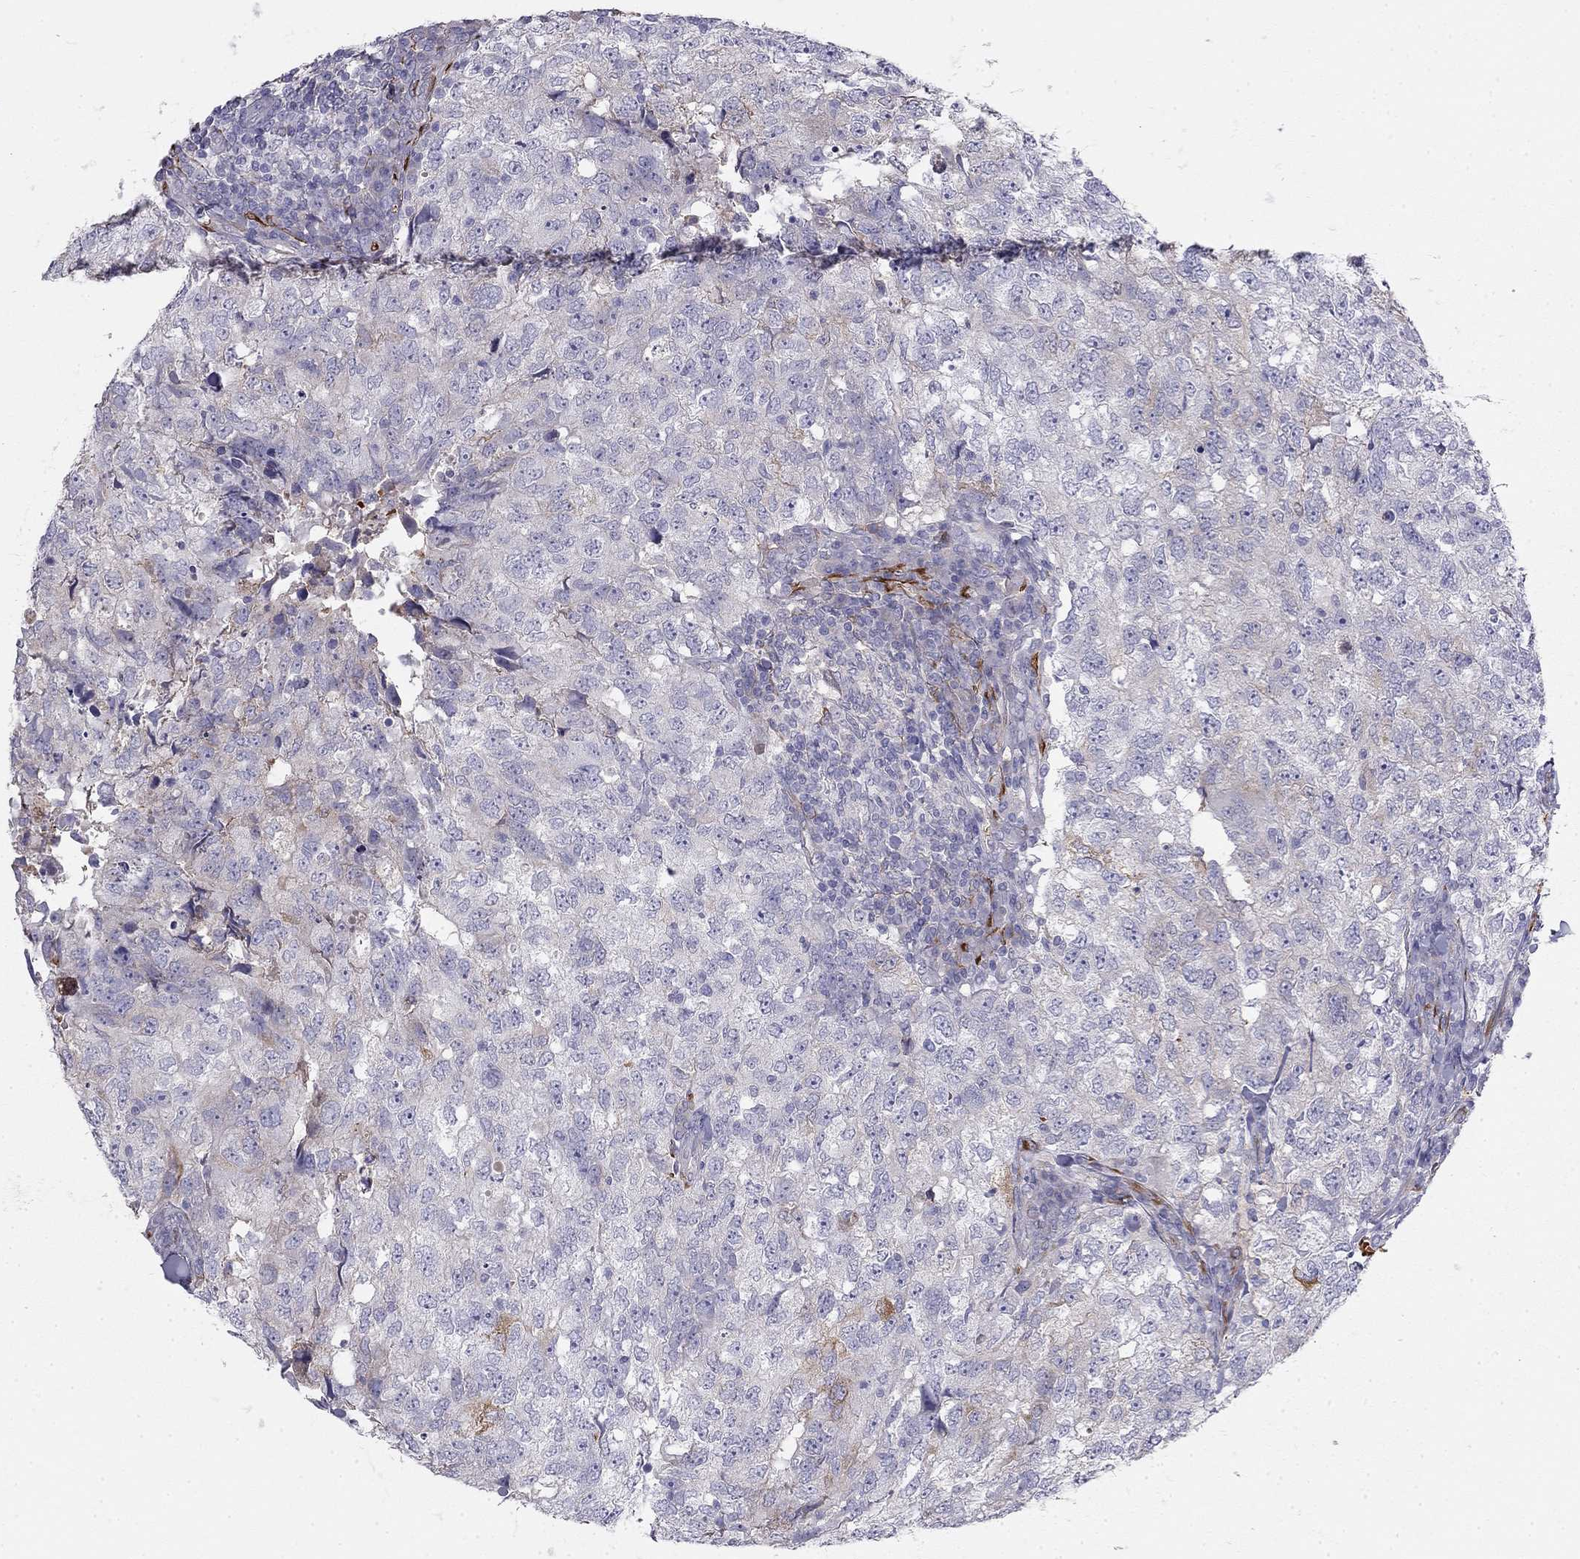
{"staining": {"intensity": "moderate", "quantity": "<25%", "location": "cytoplasmic/membranous"}, "tissue": "breast cancer", "cell_type": "Tumor cells", "image_type": "cancer", "snomed": [{"axis": "morphology", "description": "Duct carcinoma"}, {"axis": "topography", "description": "Breast"}], "caption": "A brown stain labels moderate cytoplasmic/membranous staining of a protein in breast cancer tumor cells.", "gene": "RHD", "patient": {"sex": "female", "age": 30}}